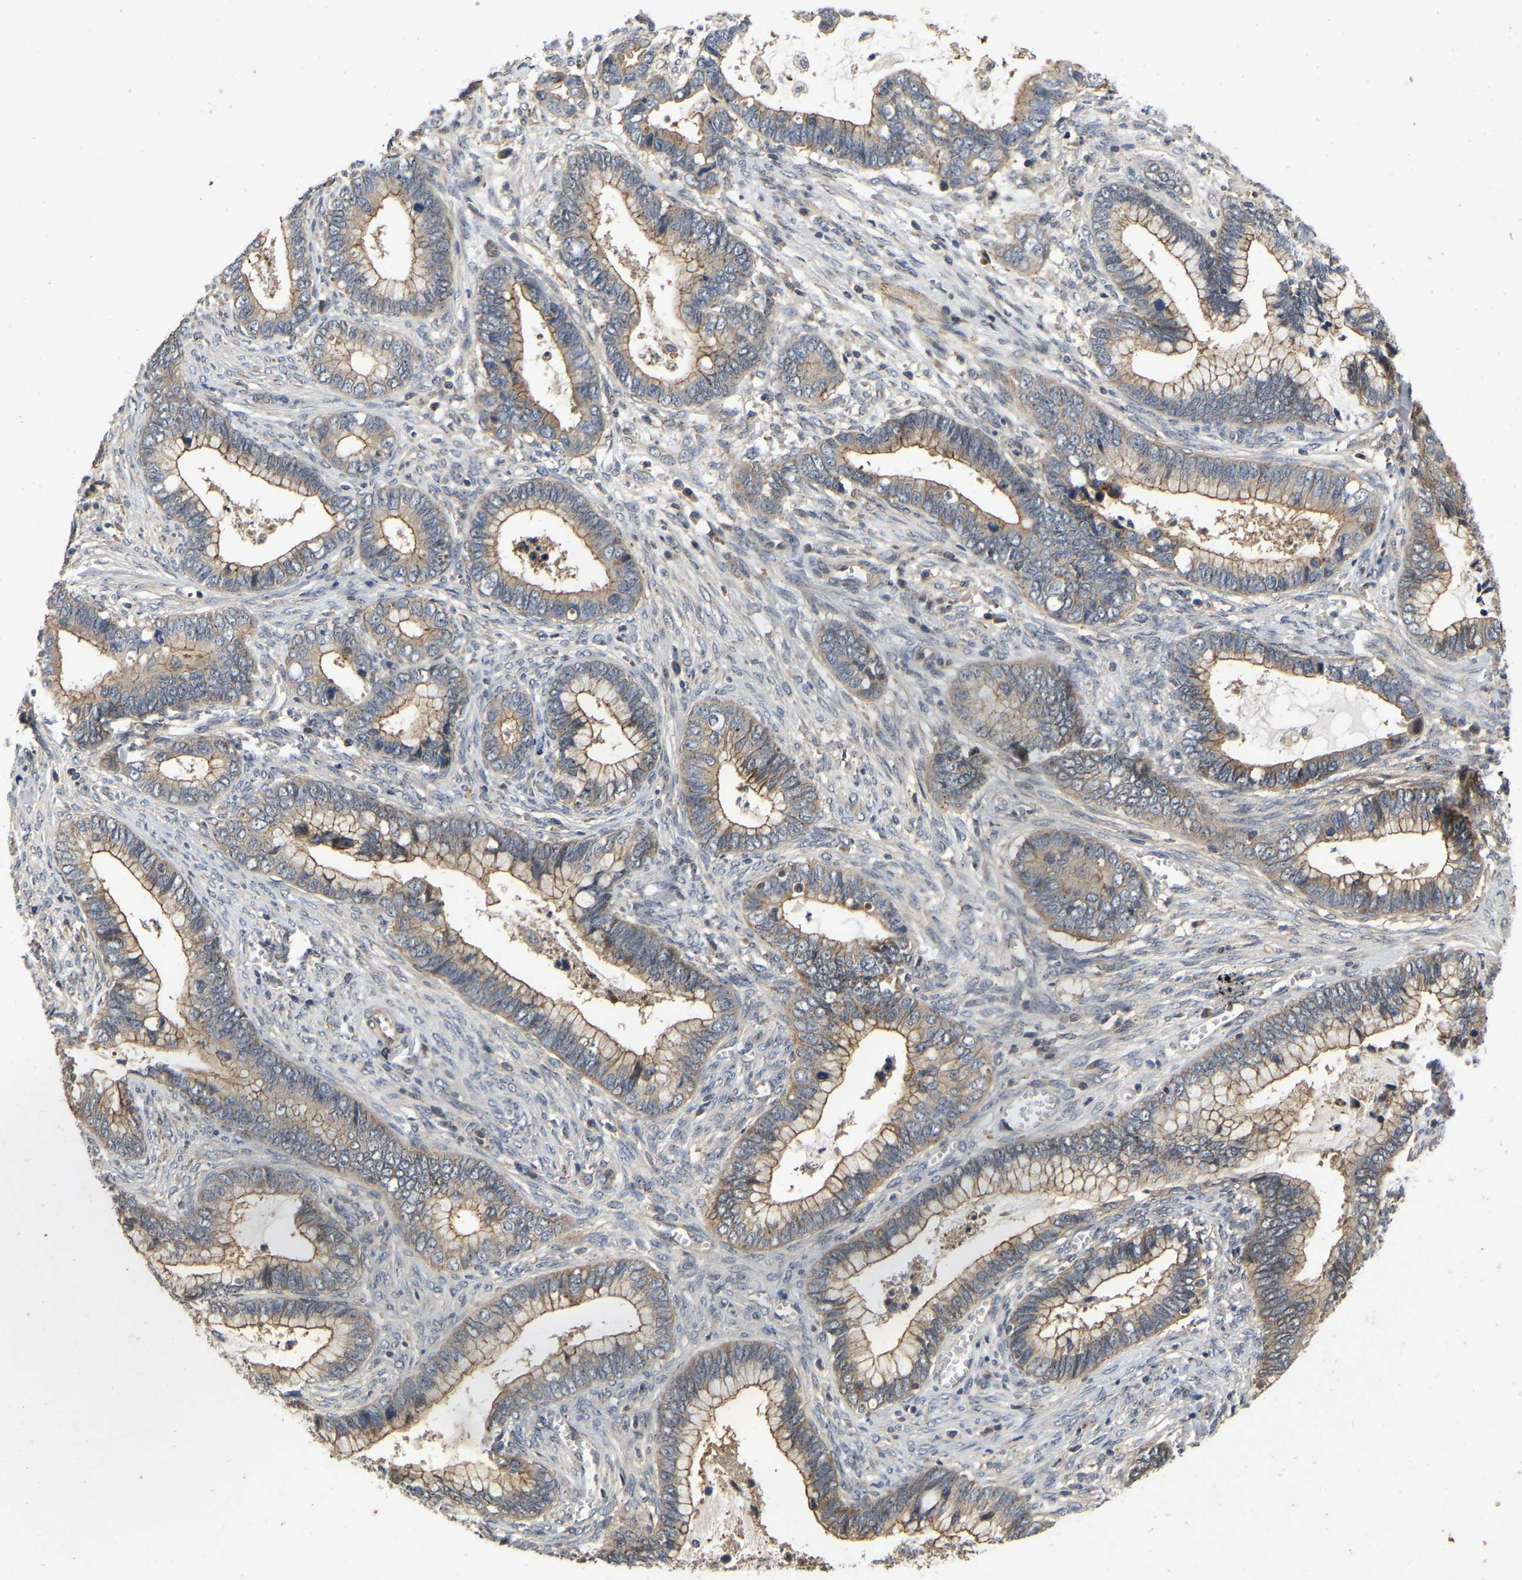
{"staining": {"intensity": "weak", "quantity": ">75%", "location": "cytoplasmic/membranous"}, "tissue": "cervical cancer", "cell_type": "Tumor cells", "image_type": "cancer", "snomed": [{"axis": "morphology", "description": "Adenocarcinoma, NOS"}, {"axis": "topography", "description": "Cervix"}], "caption": "This photomicrograph shows immunohistochemistry (IHC) staining of human adenocarcinoma (cervical), with low weak cytoplasmic/membranous staining in approximately >75% of tumor cells.", "gene": "PRDM14", "patient": {"sex": "female", "age": 44}}